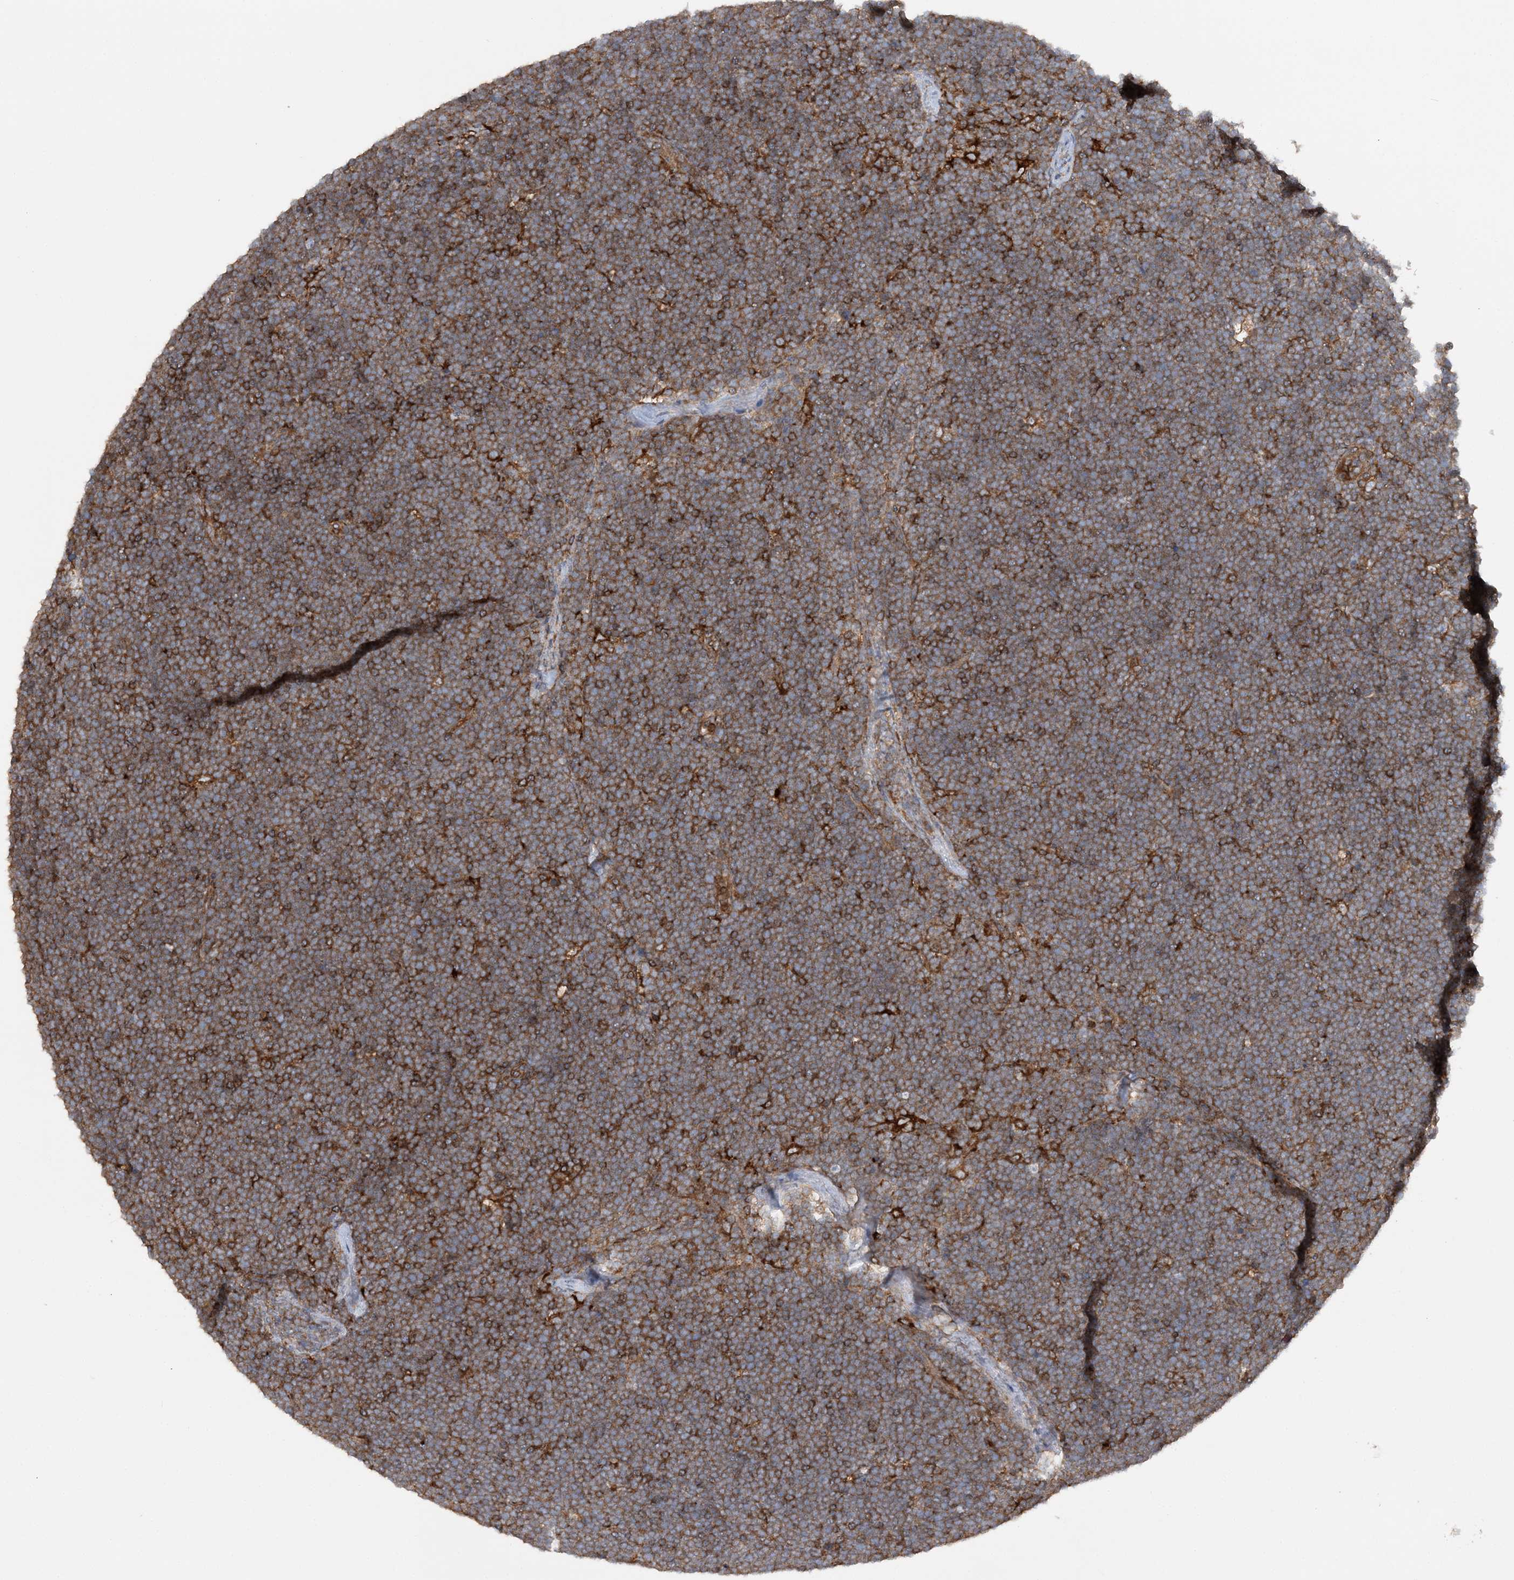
{"staining": {"intensity": "moderate", "quantity": "25%-75%", "location": "cytoplasmic/membranous"}, "tissue": "lymphoma", "cell_type": "Tumor cells", "image_type": "cancer", "snomed": [{"axis": "morphology", "description": "Malignant lymphoma, non-Hodgkin's type, High grade"}, {"axis": "topography", "description": "Lymph node"}], "caption": "High-grade malignant lymphoma, non-Hodgkin's type stained for a protein (brown) exhibits moderate cytoplasmic/membranous positive staining in approximately 25%-75% of tumor cells.", "gene": "ACAP2", "patient": {"sex": "male", "age": 13}}